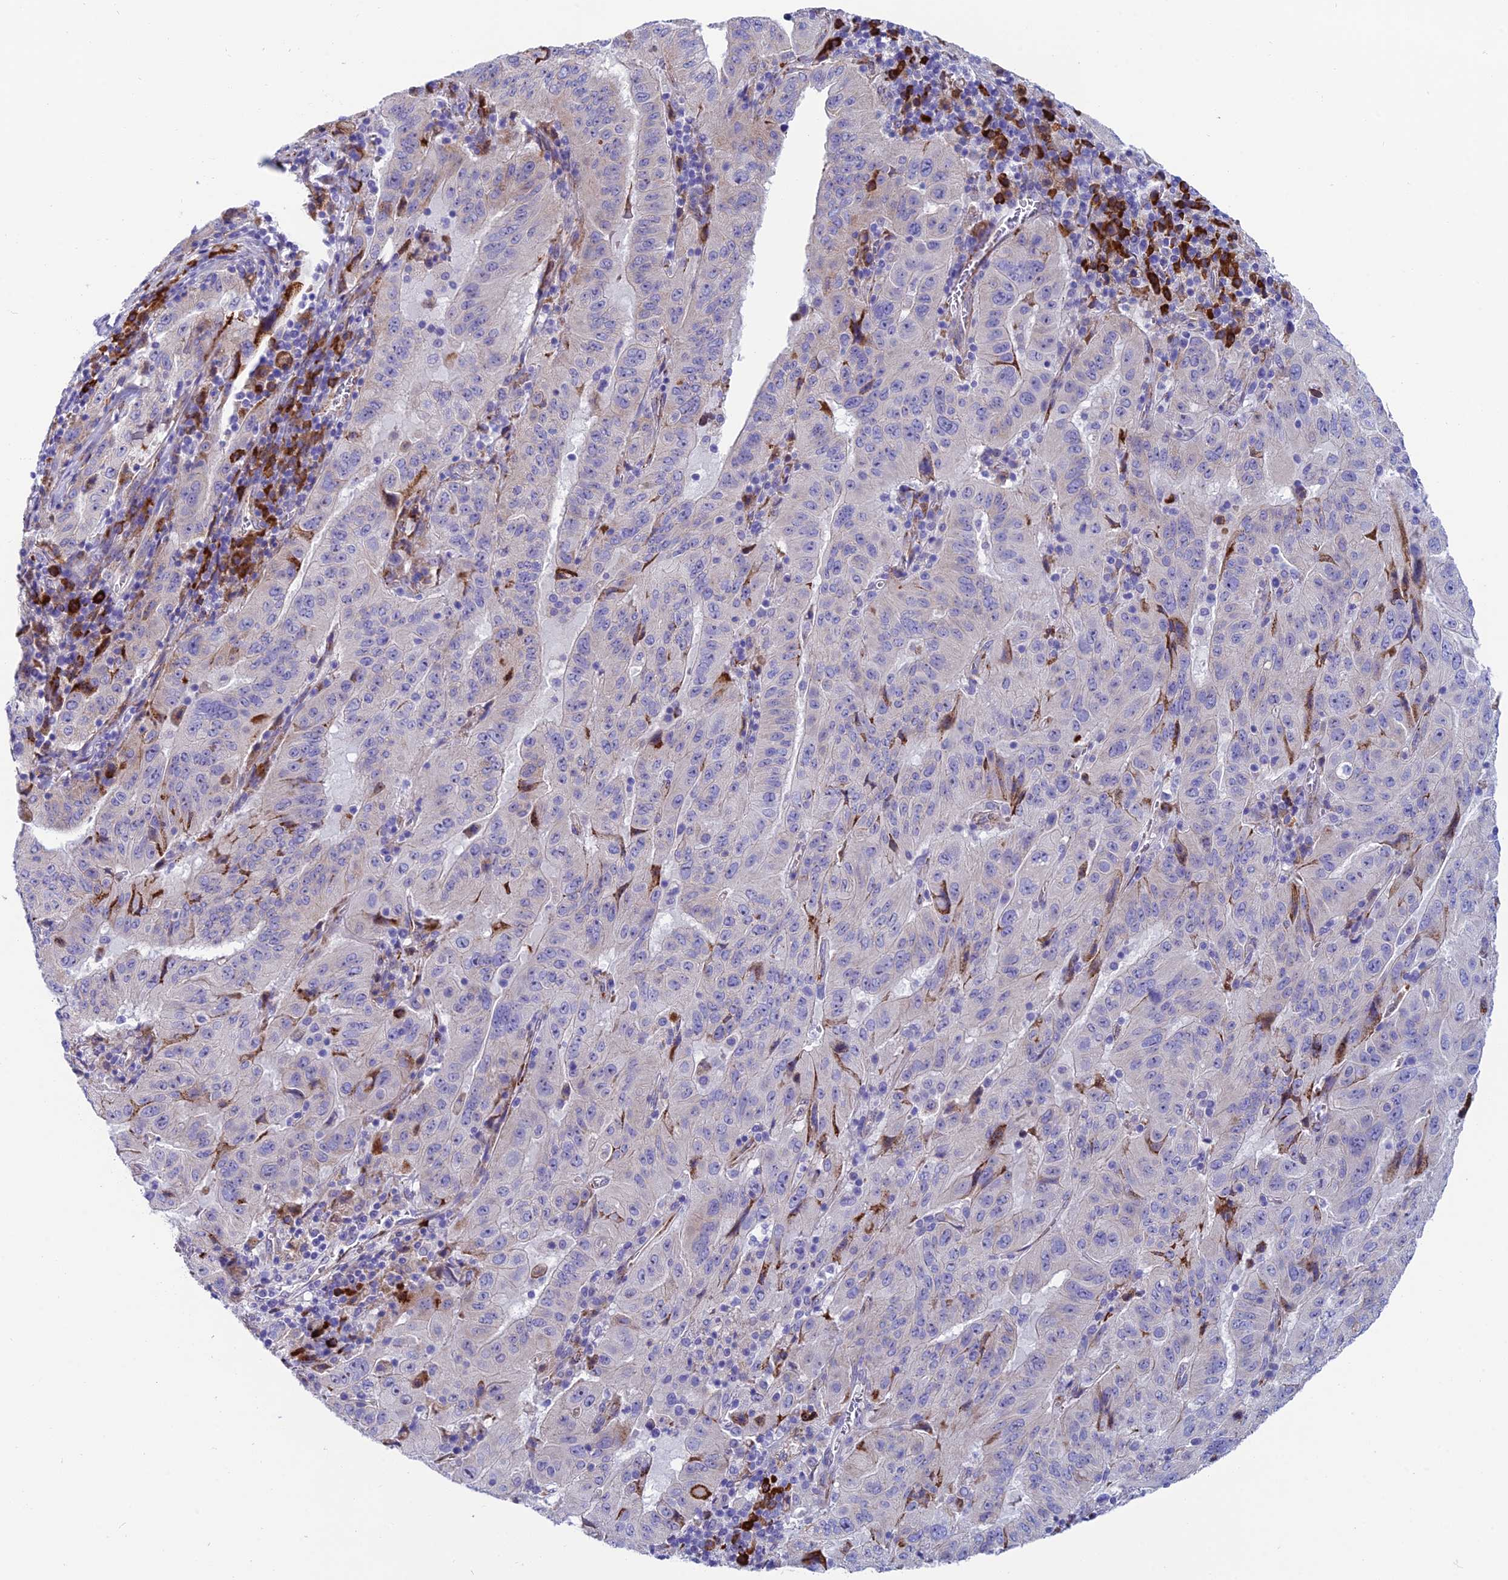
{"staining": {"intensity": "negative", "quantity": "none", "location": "none"}, "tissue": "pancreatic cancer", "cell_type": "Tumor cells", "image_type": "cancer", "snomed": [{"axis": "morphology", "description": "Adenocarcinoma, NOS"}, {"axis": "topography", "description": "Pancreas"}], "caption": "Image shows no protein positivity in tumor cells of pancreatic cancer tissue. (DAB (3,3'-diaminobenzidine) immunohistochemistry (IHC) with hematoxylin counter stain).", "gene": "MACIR", "patient": {"sex": "male", "age": 63}}